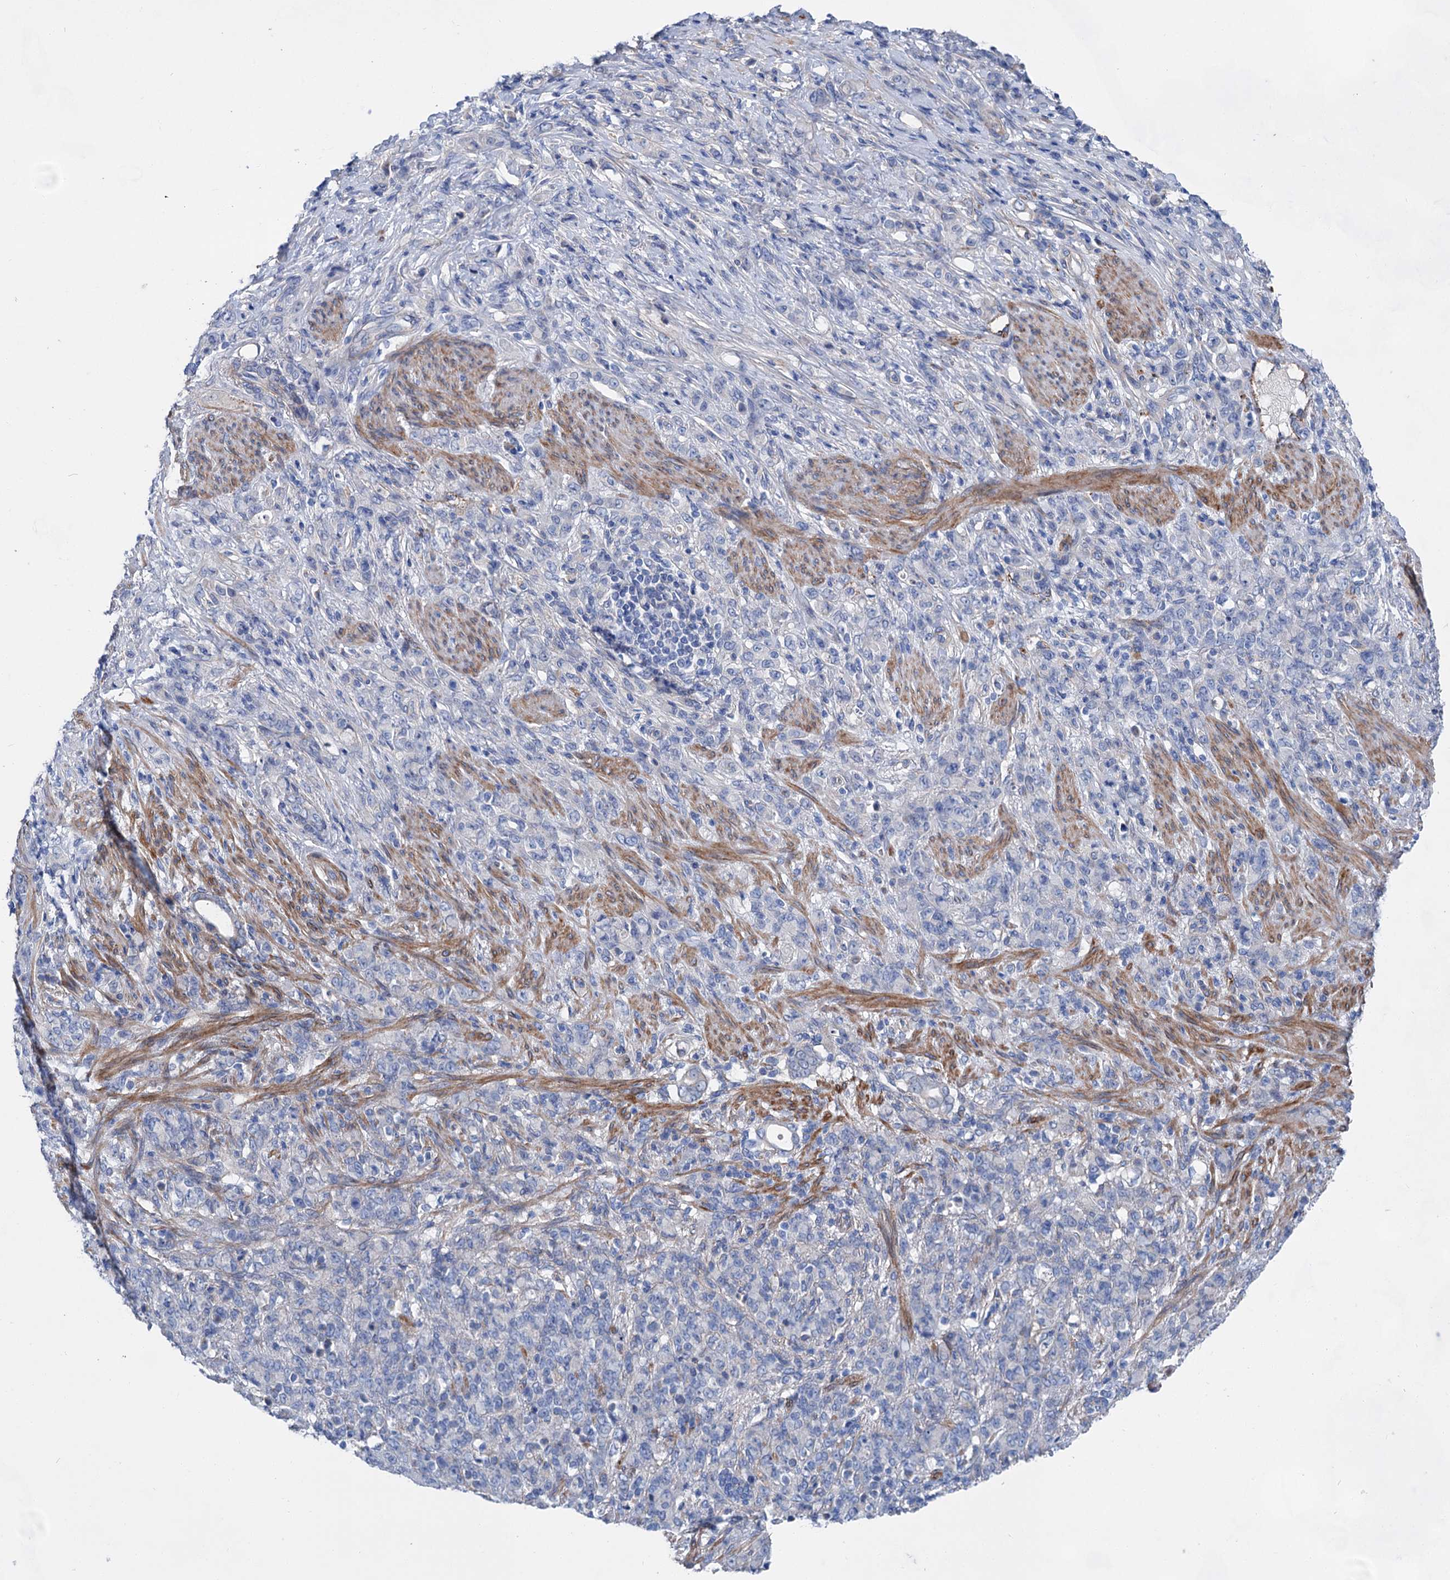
{"staining": {"intensity": "negative", "quantity": "none", "location": "none"}, "tissue": "stomach cancer", "cell_type": "Tumor cells", "image_type": "cancer", "snomed": [{"axis": "morphology", "description": "Adenocarcinoma, NOS"}, {"axis": "topography", "description": "Stomach"}], "caption": "Protein analysis of stomach adenocarcinoma demonstrates no significant staining in tumor cells.", "gene": "GPR155", "patient": {"sex": "female", "age": 79}}